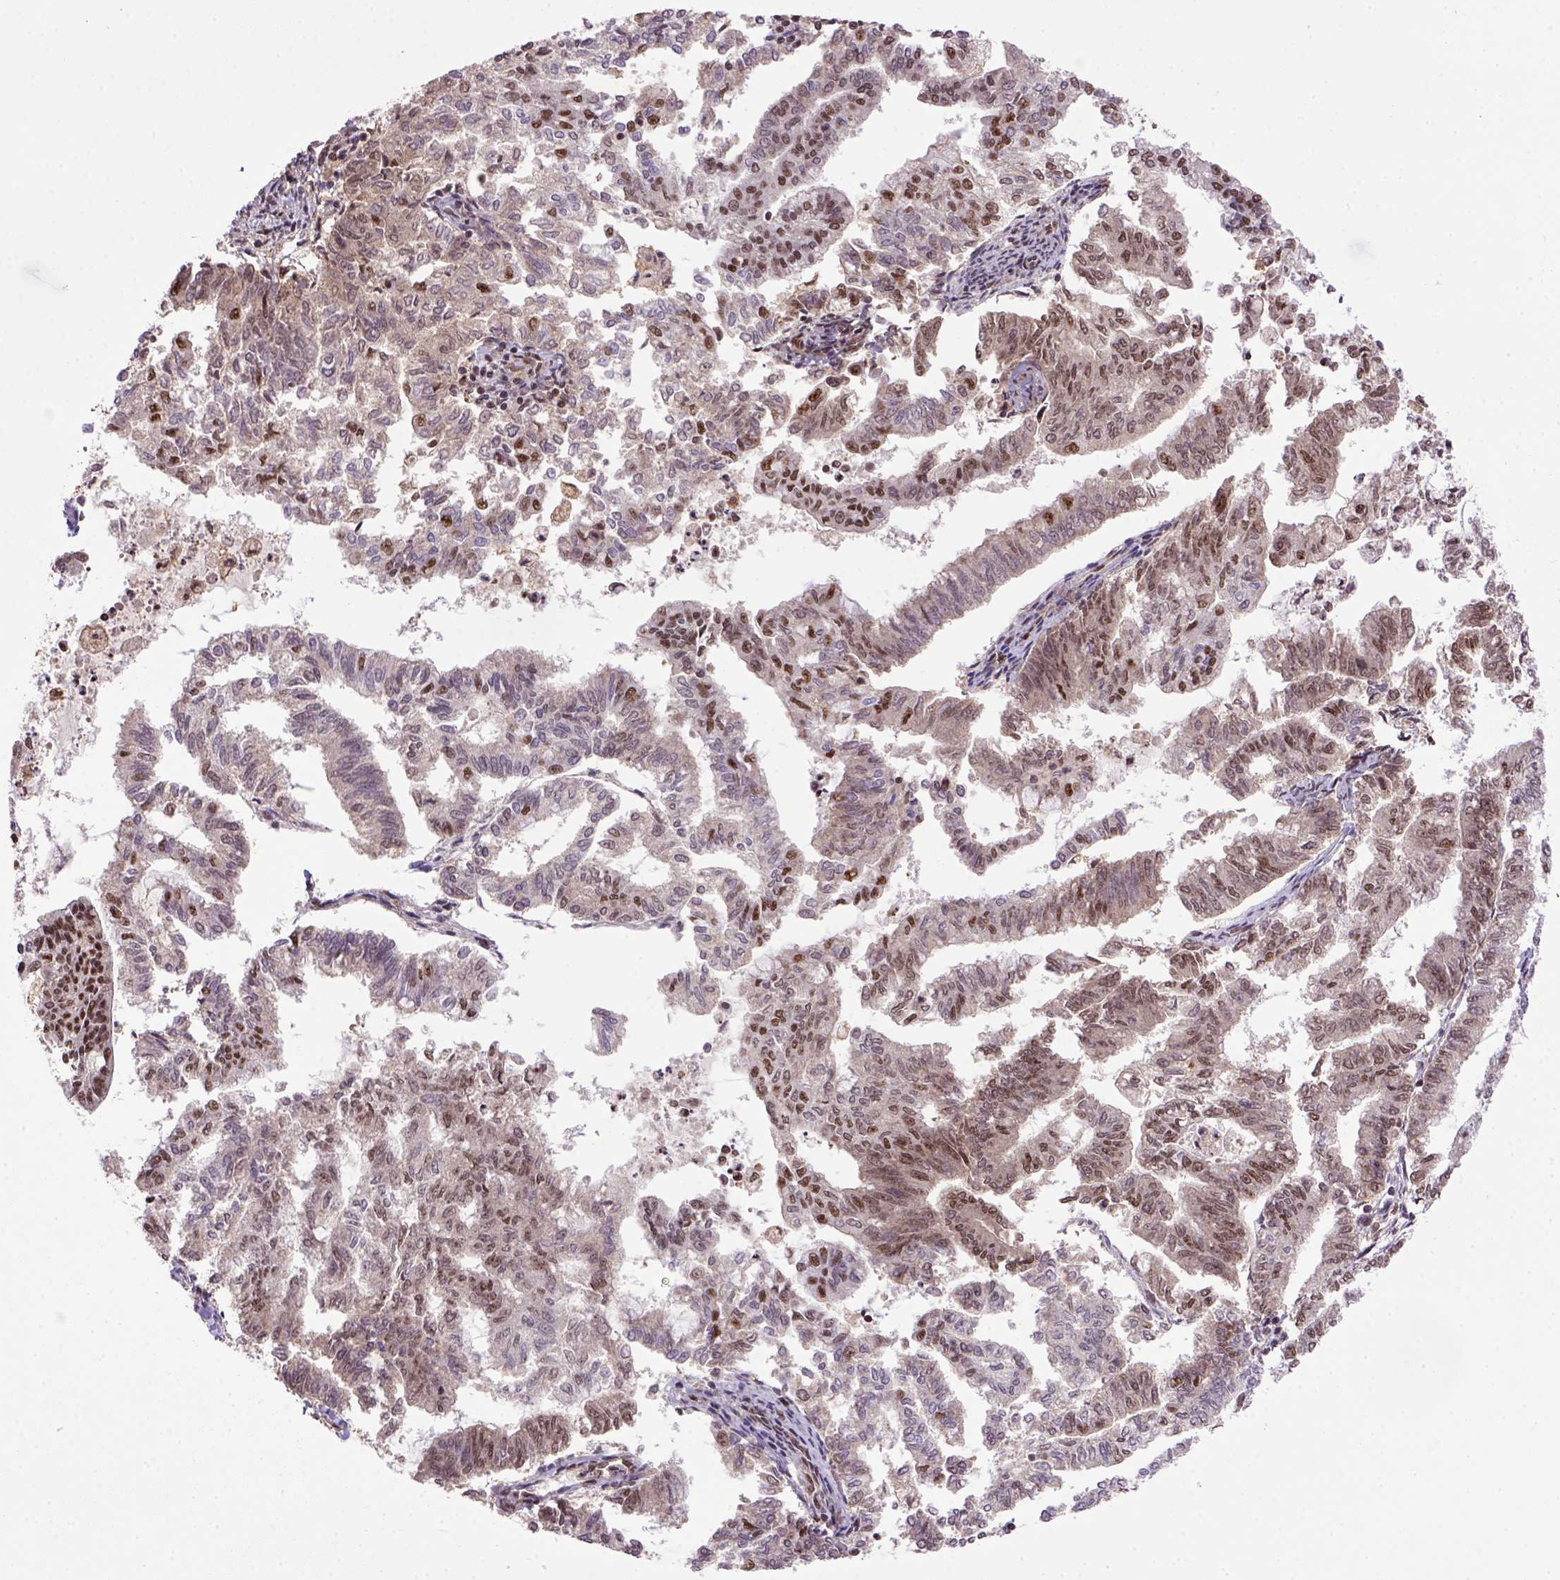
{"staining": {"intensity": "moderate", "quantity": "25%-75%", "location": "nuclear"}, "tissue": "endometrial cancer", "cell_type": "Tumor cells", "image_type": "cancer", "snomed": [{"axis": "morphology", "description": "Adenocarcinoma, NOS"}, {"axis": "topography", "description": "Endometrium"}], "caption": "IHC (DAB (3,3'-diaminobenzidine)) staining of endometrial cancer (adenocarcinoma) demonstrates moderate nuclear protein staining in about 25%-75% of tumor cells. Immunohistochemistry (ihc) stains the protein in brown and the nuclei are stained blue.", "gene": "PPIG", "patient": {"sex": "female", "age": 79}}